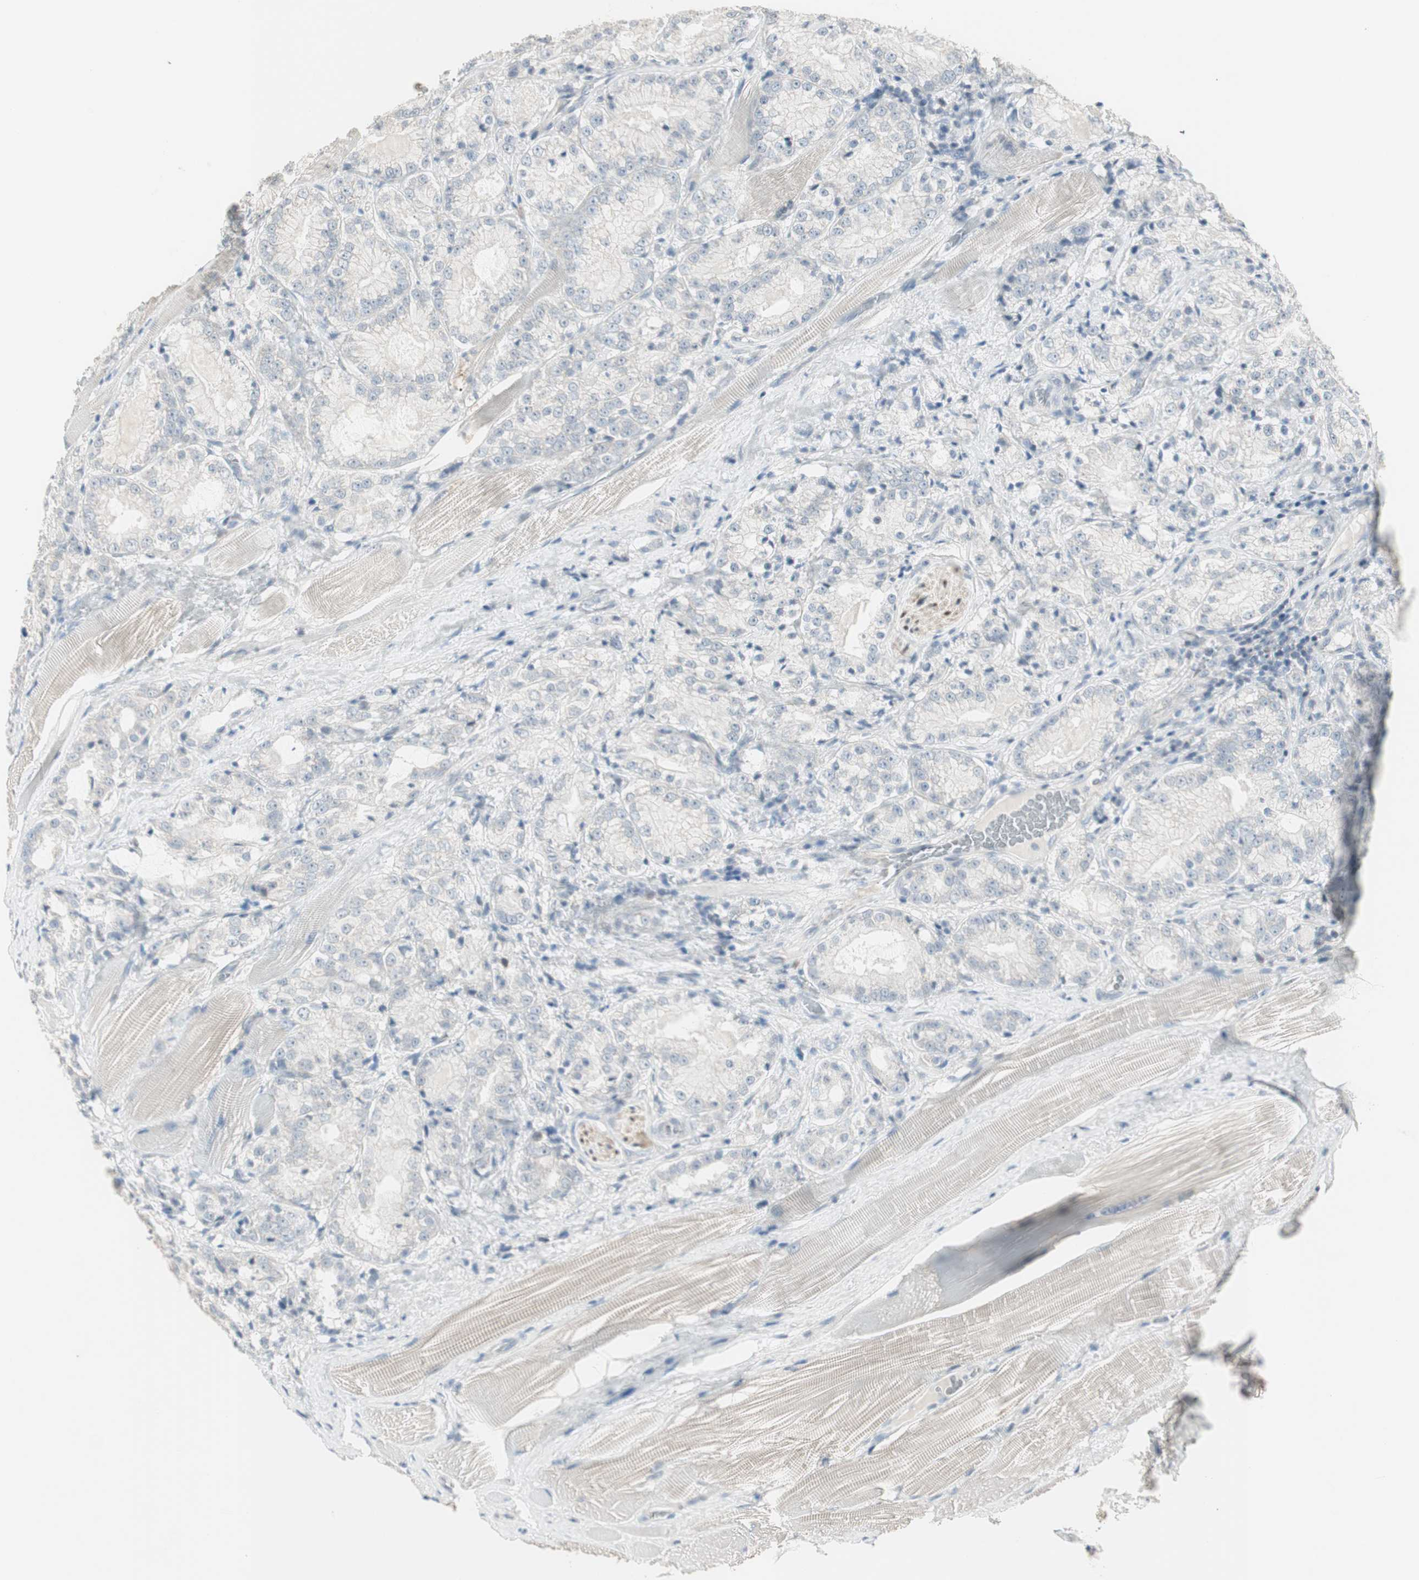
{"staining": {"intensity": "negative", "quantity": "none", "location": "none"}, "tissue": "prostate cancer", "cell_type": "Tumor cells", "image_type": "cancer", "snomed": [{"axis": "morphology", "description": "Adenocarcinoma, High grade"}, {"axis": "topography", "description": "Prostate"}], "caption": "Prostate high-grade adenocarcinoma was stained to show a protein in brown. There is no significant positivity in tumor cells.", "gene": "PDZK1", "patient": {"sex": "male", "age": 73}}